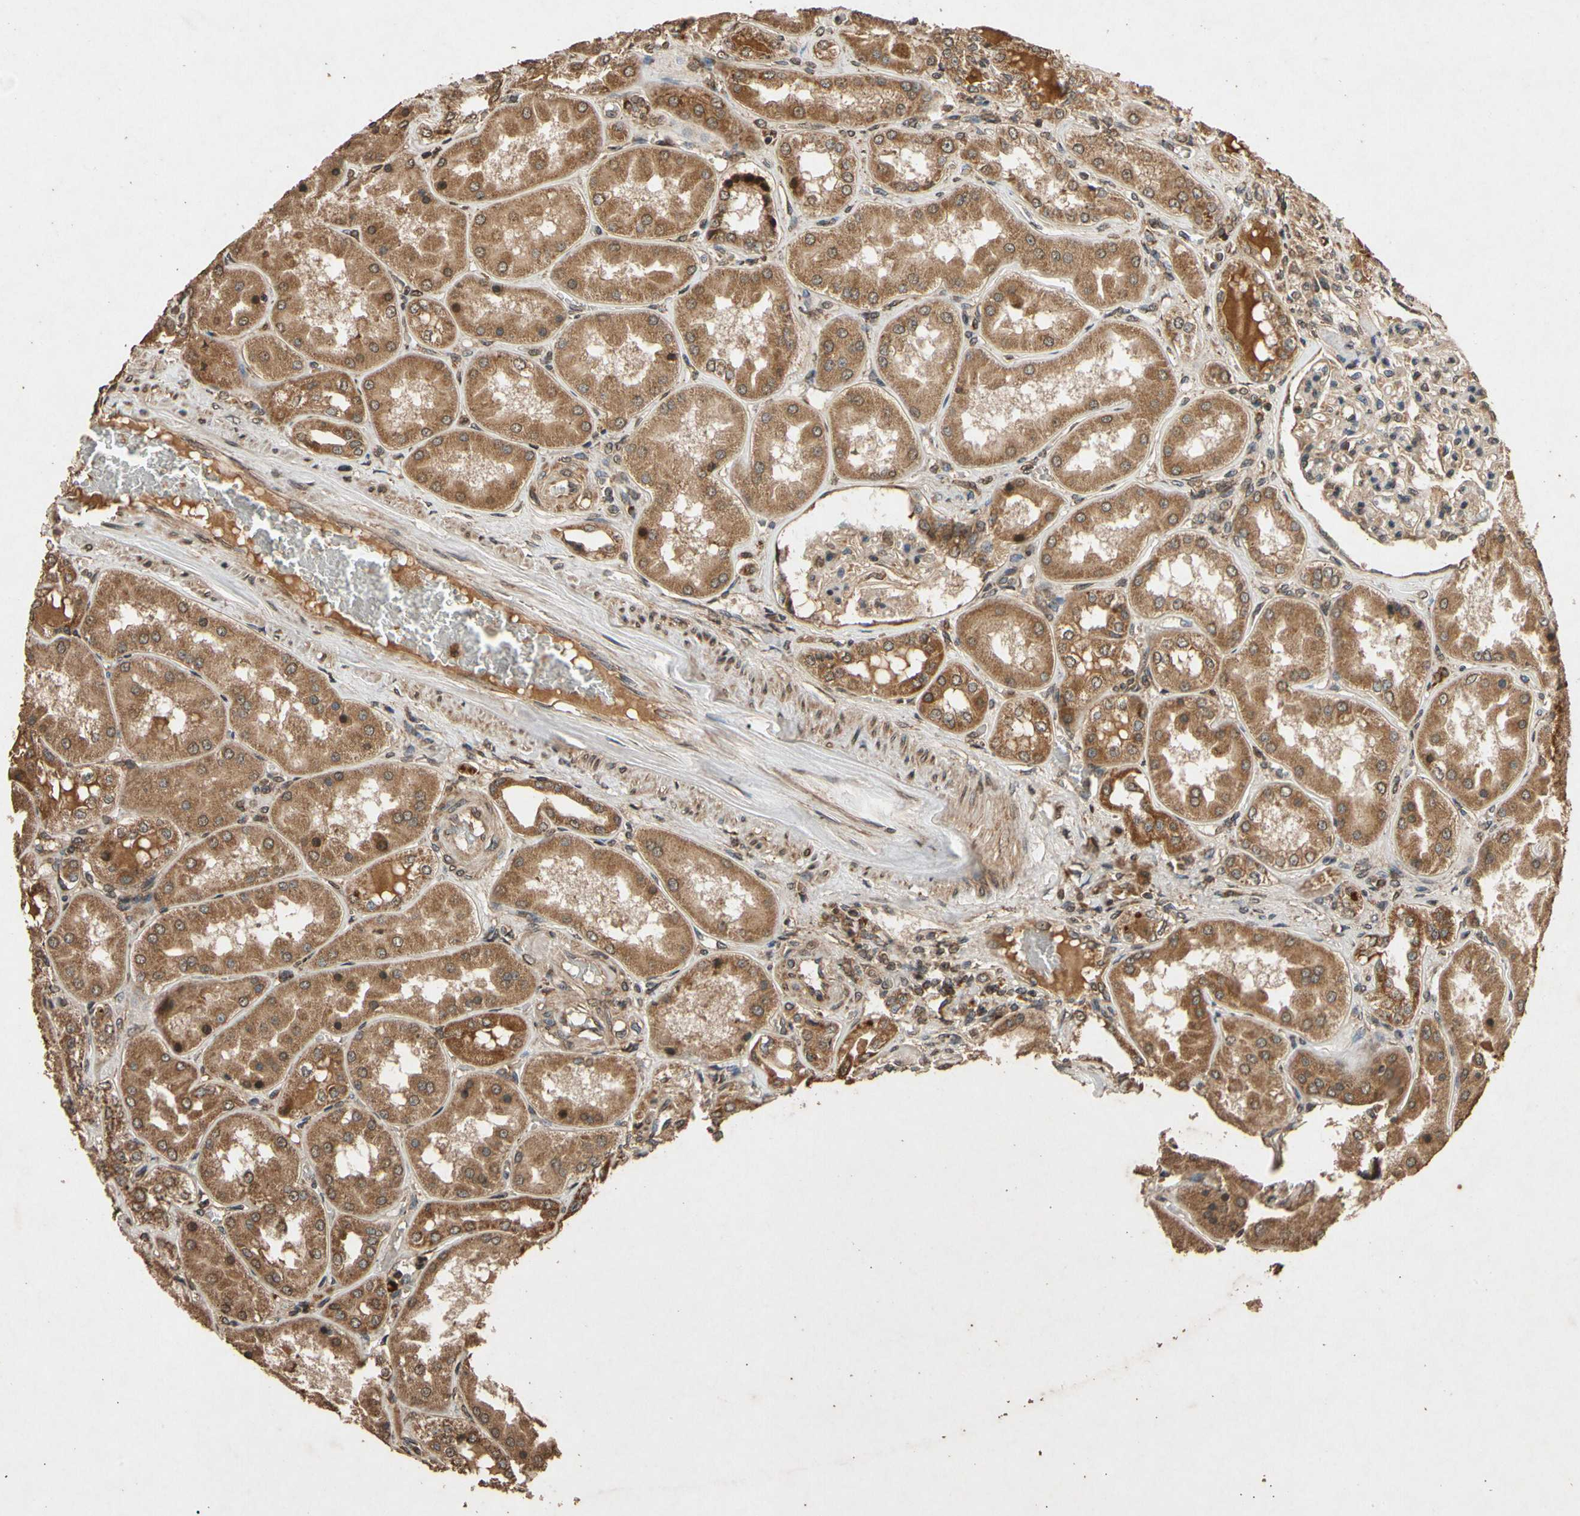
{"staining": {"intensity": "moderate", "quantity": ">75%", "location": "cytoplasmic/membranous"}, "tissue": "kidney", "cell_type": "Cells in glomeruli", "image_type": "normal", "snomed": [{"axis": "morphology", "description": "Normal tissue, NOS"}, {"axis": "topography", "description": "Kidney"}], "caption": "Immunohistochemical staining of benign kidney exhibits medium levels of moderate cytoplasmic/membranous positivity in about >75% of cells in glomeruli. Nuclei are stained in blue.", "gene": "TXN2", "patient": {"sex": "female", "age": 56}}